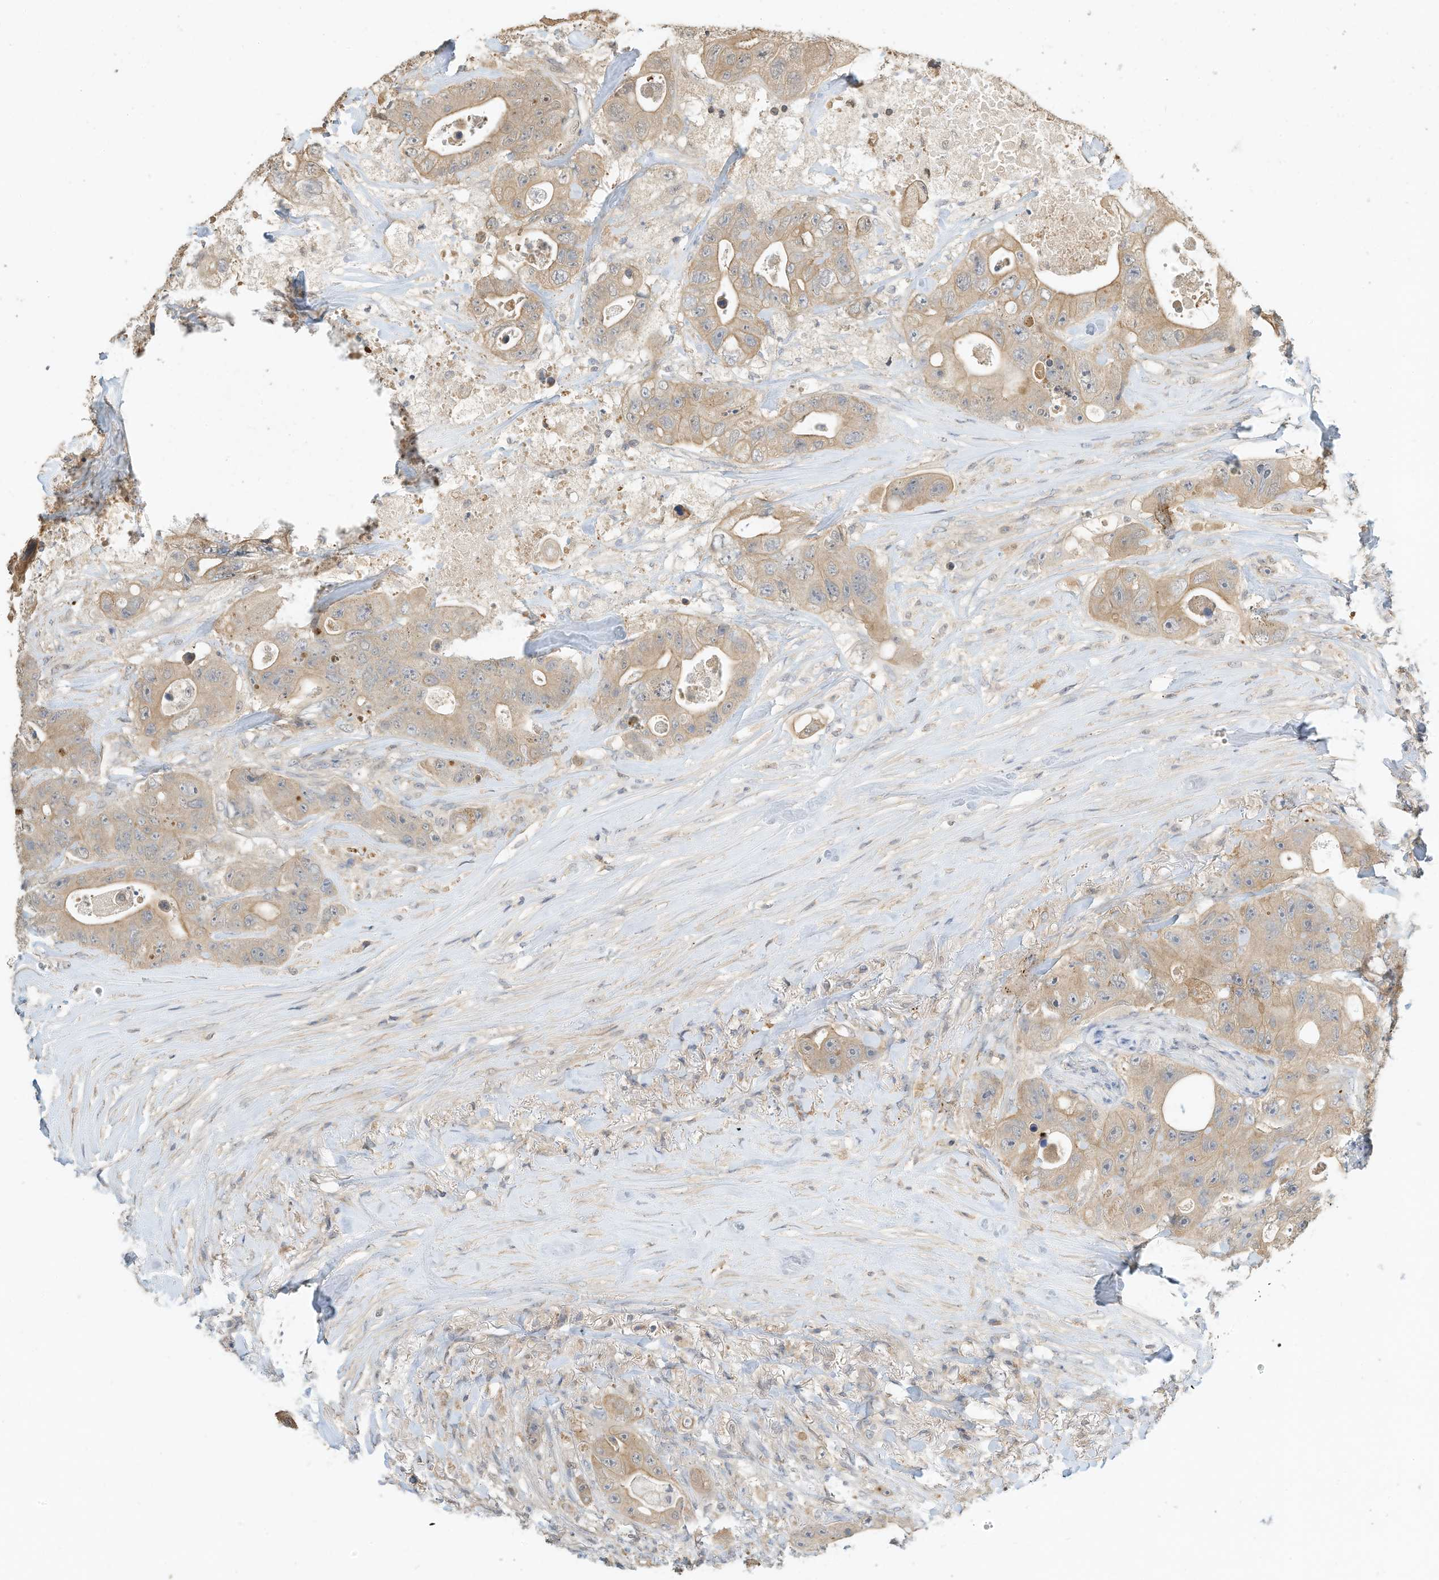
{"staining": {"intensity": "moderate", "quantity": ">75%", "location": "cytoplasmic/membranous"}, "tissue": "colorectal cancer", "cell_type": "Tumor cells", "image_type": "cancer", "snomed": [{"axis": "morphology", "description": "Adenocarcinoma, NOS"}, {"axis": "topography", "description": "Colon"}], "caption": "Adenocarcinoma (colorectal) tissue reveals moderate cytoplasmic/membranous positivity in approximately >75% of tumor cells, visualized by immunohistochemistry. (IHC, brightfield microscopy, high magnification).", "gene": "OFD1", "patient": {"sex": "female", "age": 46}}